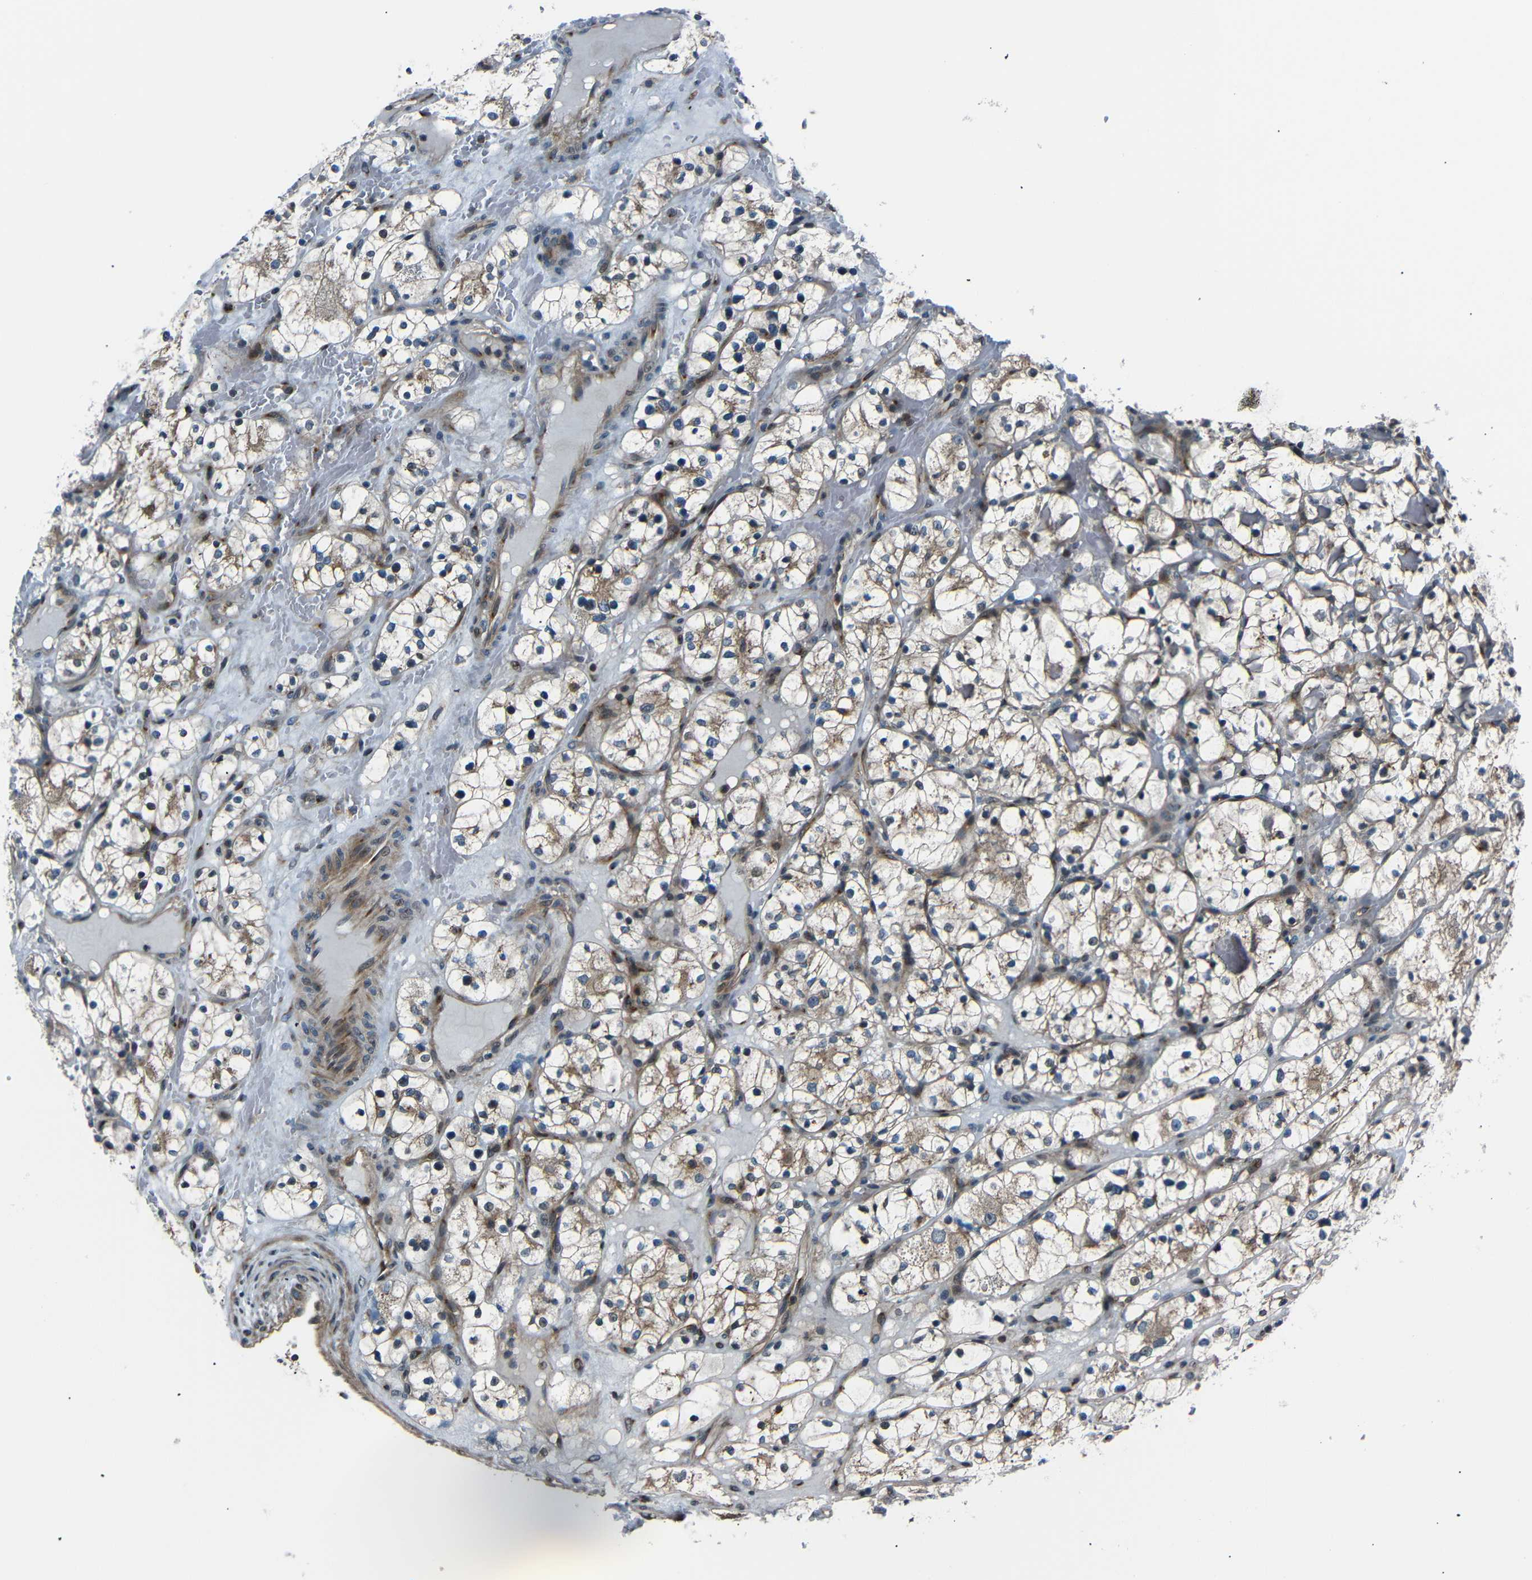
{"staining": {"intensity": "weak", "quantity": "25%-75%", "location": "cytoplasmic/membranous"}, "tissue": "renal cancer", "cell_type": "Tumor cells", "image_type": "cancer", "snomed": [{"axis": "morphology", "description": "Adenocarcinoma, NOS"}, {"axis": "topography", "description": "Kidney"}], "caption": "Weak cytoplasmic/membranous protein positivity is seen in about 25%-75% of tumor cells in renal adenocarcinoma. Immunohistochemistry stains the protein in brown and the nuclei are stained blue.", "gene": "AKAP9", "patient": {"sex": "female", "age": 60}}